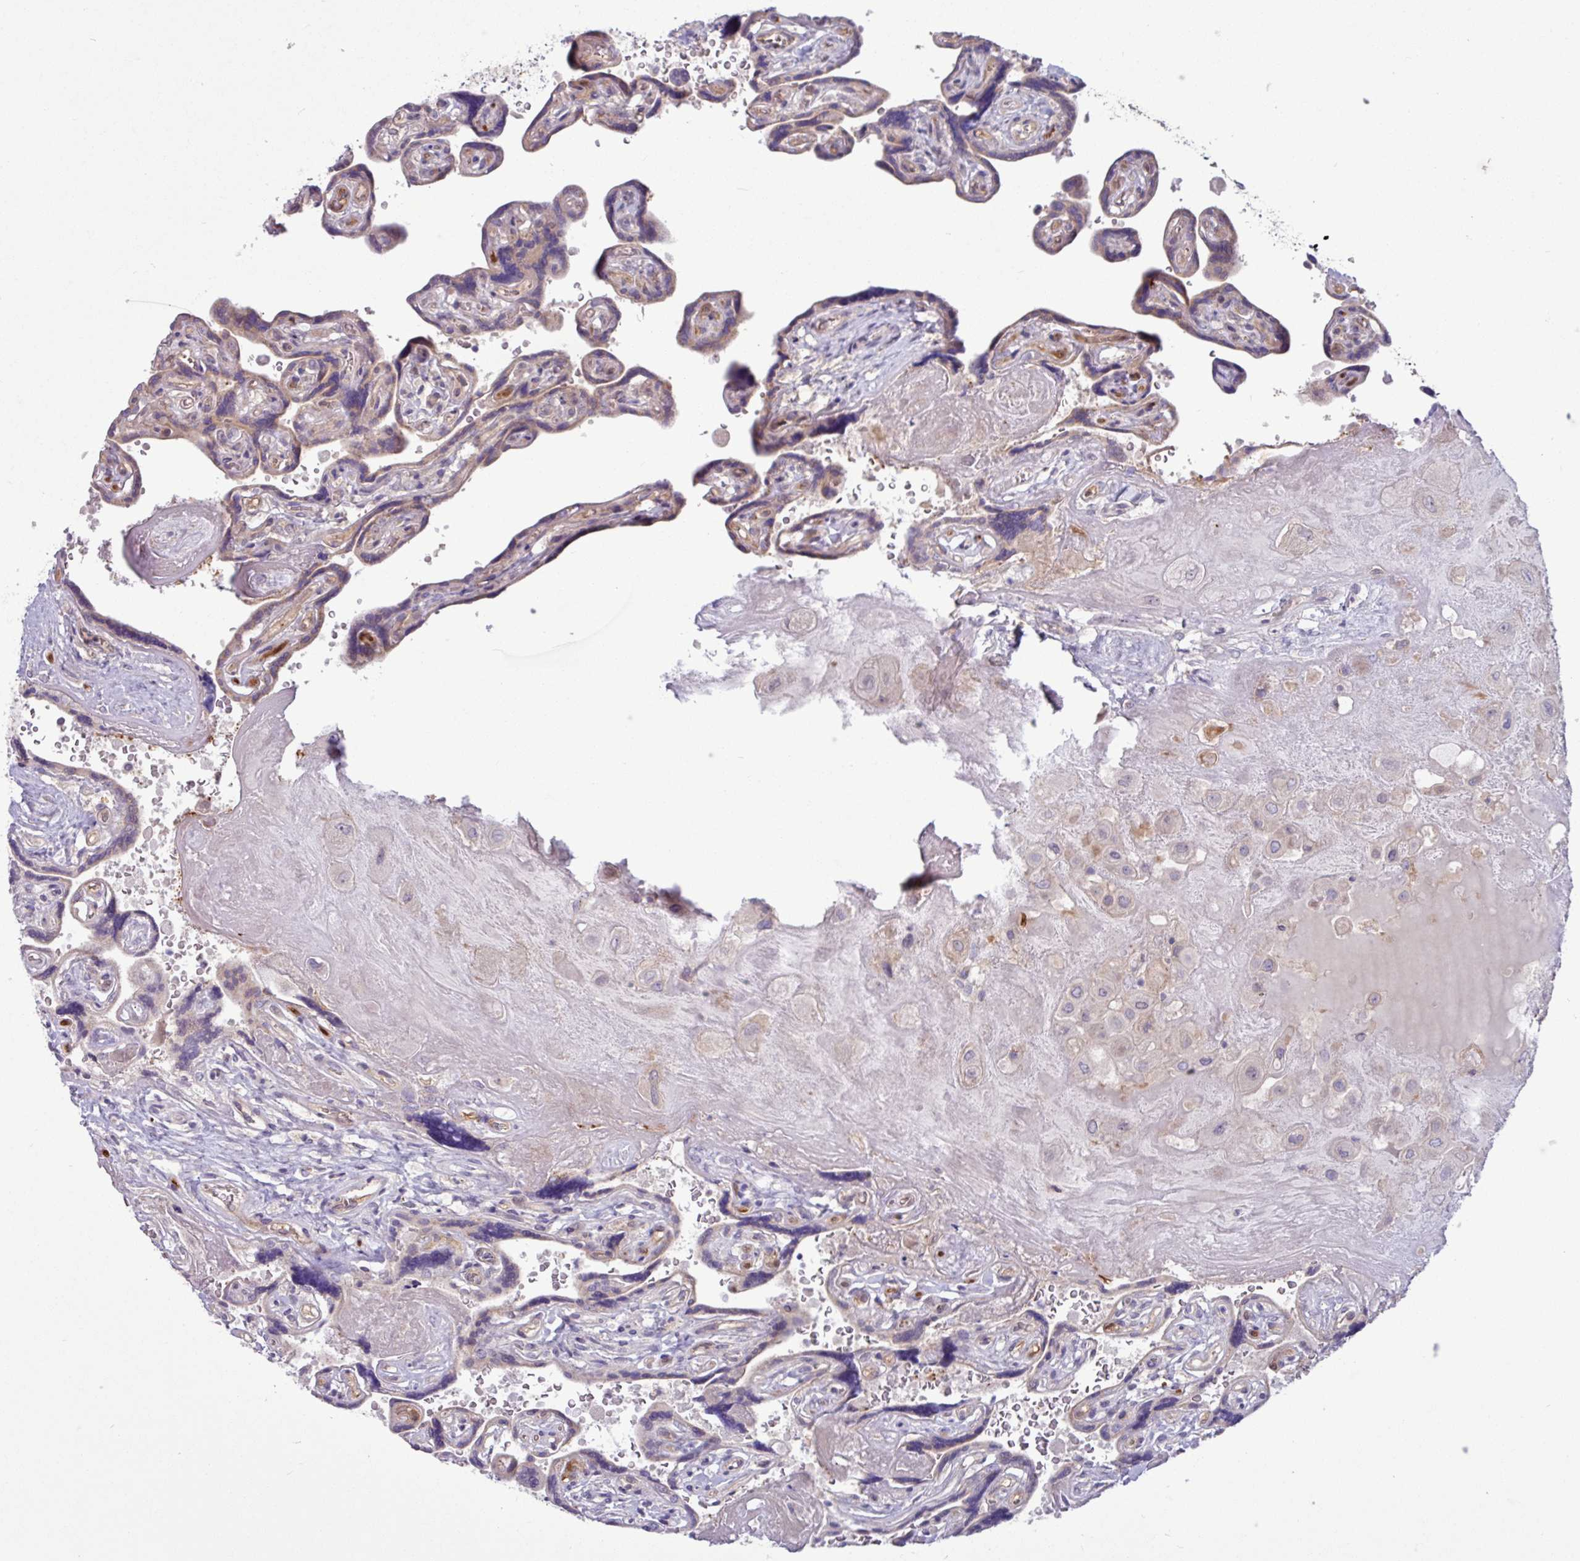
{"staining": {"intensity": "negative", "quantity": "none", "location": "none"}, "tissue": "placenta", "cell_type": "Decidual cells", "image_type": "normal", "snomed": [{"axis": "morphology", "description": "Normal tissue, NOS"}, {"axis": "topography", "description": "Placenta"}], "caption": "Immunohistochemical staining of normal placenta exhibits no significant expression in decidual cells.", "gene": "B4GALNT4", "patient": {"sex": "female", "age": 32}}